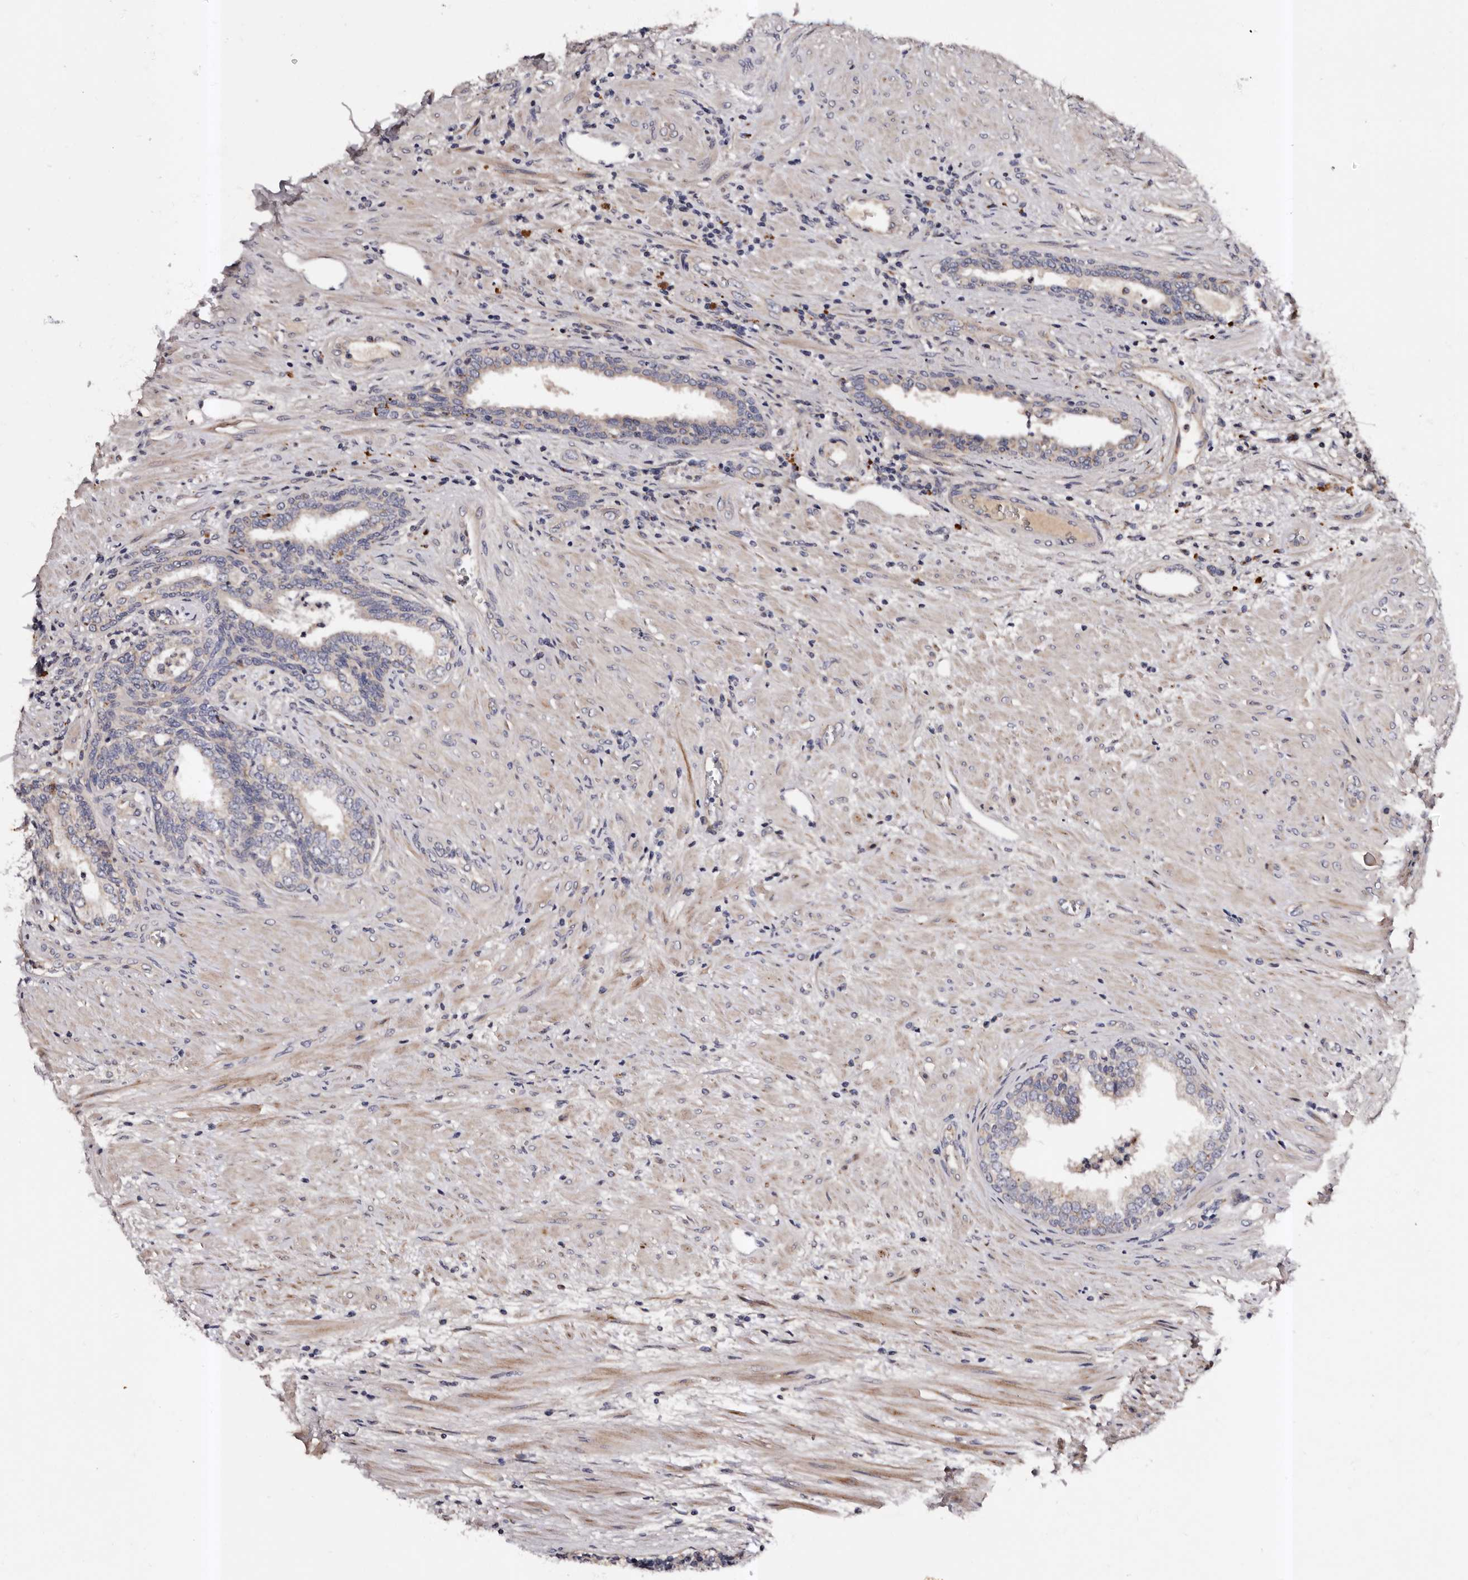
{"staining": {"intensity": "weak", "quantity": "<25%", "location": "cytoplasmic/membranous"}, "tissue": "prostate", "cell_type": "Glandular cells", "image_type": "normal", "snomed": [{"axis": "morphology", "description": "Normal tissue, NOS"}, {"axis": "topography", "description": "Prostate"}], "caption": "IHC histopathology image of benign human prostate stained for a protein (brown), which reveals no staining in glandular cells. (Brightfield microscopy of DAB IHC at high magnification).", "gene": "ADCK5", "patient": {"sex": "male", "age": 76}}